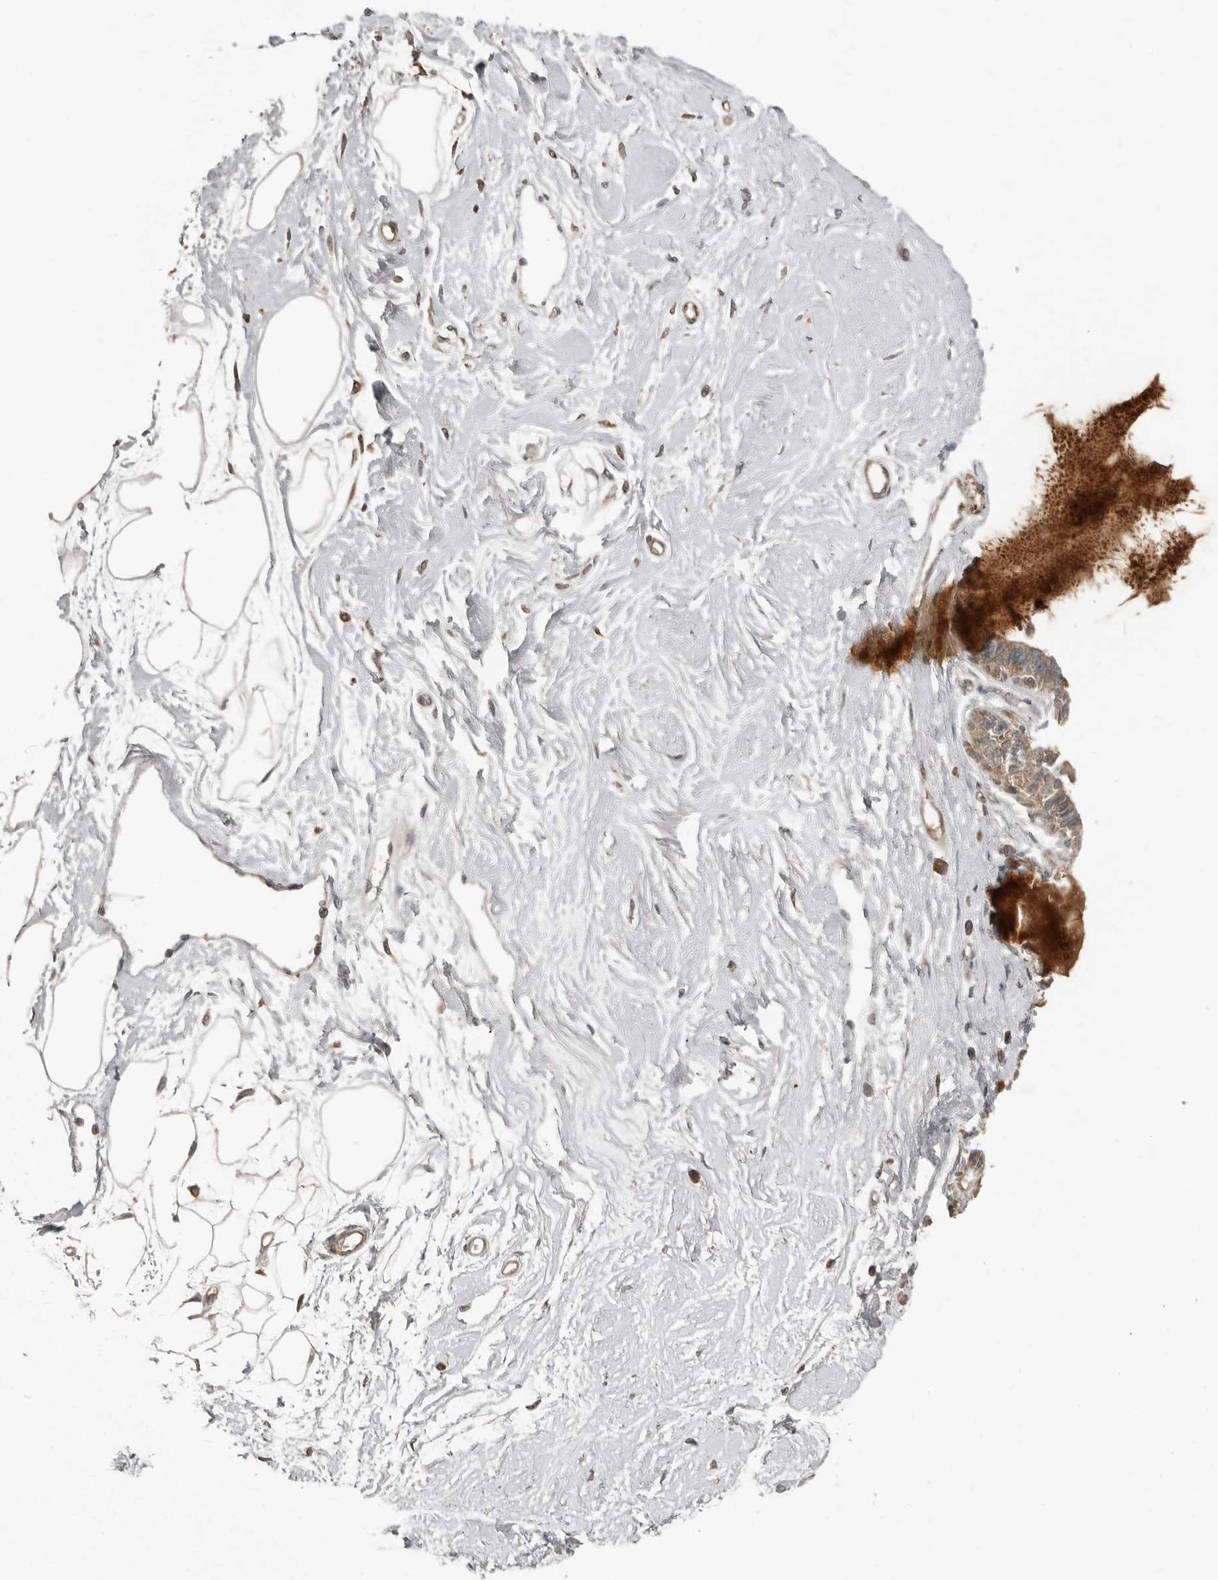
{"staining": {"intensity": "weak", "quantity": "25%-75%", "location": "cytoplasmic/membranous"}, "tissue": "breast", "cell_type": "Adipocytes", "image_type": "normal", "snomed": [{"axis": "morphology", "description": "Normal tissue, NOS"}, {"axis": "topography", "description": "Breast"}], "caption": "Human breast stained with a brown dye displays weak cytoplasmic/membranous positive expression in about 25%-75% of adipocytes.", "gene": "SLC6A7", "patient": {"sex": "female", "age": 45}}